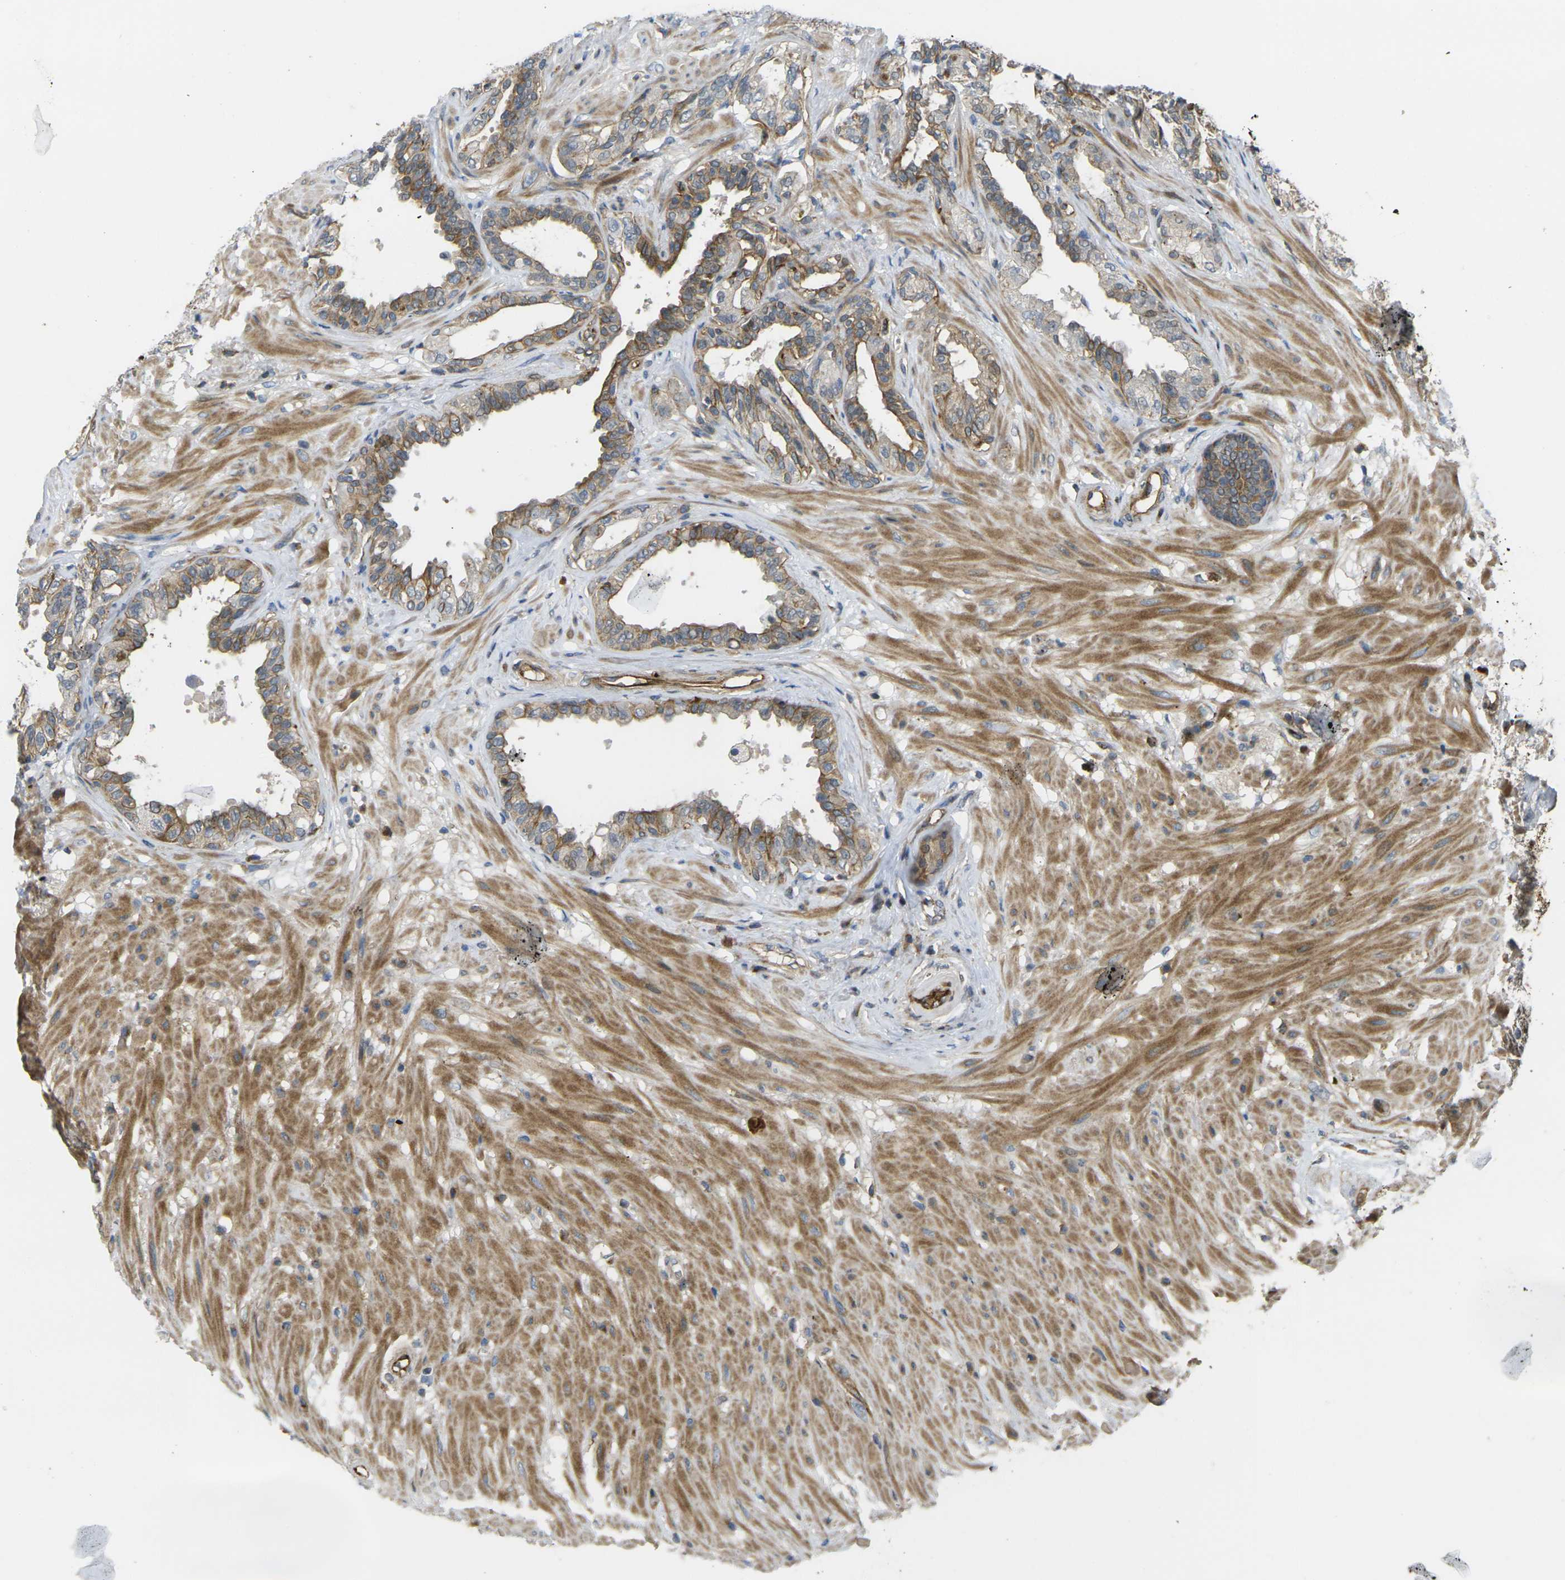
{"staining": {"intensity": "moderate", "quantity": "25%-75%", "location": "cytoplasmic/membranous"}, "tissue": "seminal vesicle", "cell_type": "Glandular cells", "image_type": "normal", "snomed": [{"axis": "morphology", "description": "Normal tissue, NOS"}, {"axis": "topography", "description": "Seminal veicle"}], "caption": "Immunohistochemical staining of unremarkable seminal vesicle exhibits moderate cytoplasmic/membranous protein staining in approximately 25%-75% of glandular cells. The protein of interest is stained brown, and the nuclei are stained in blue (DAB (3,3'-diaminobenzidine) IHC with brightfield microscopy, high magnification).", "gene": "ECE1", "patient": {"sex": "male", "age": 61}}